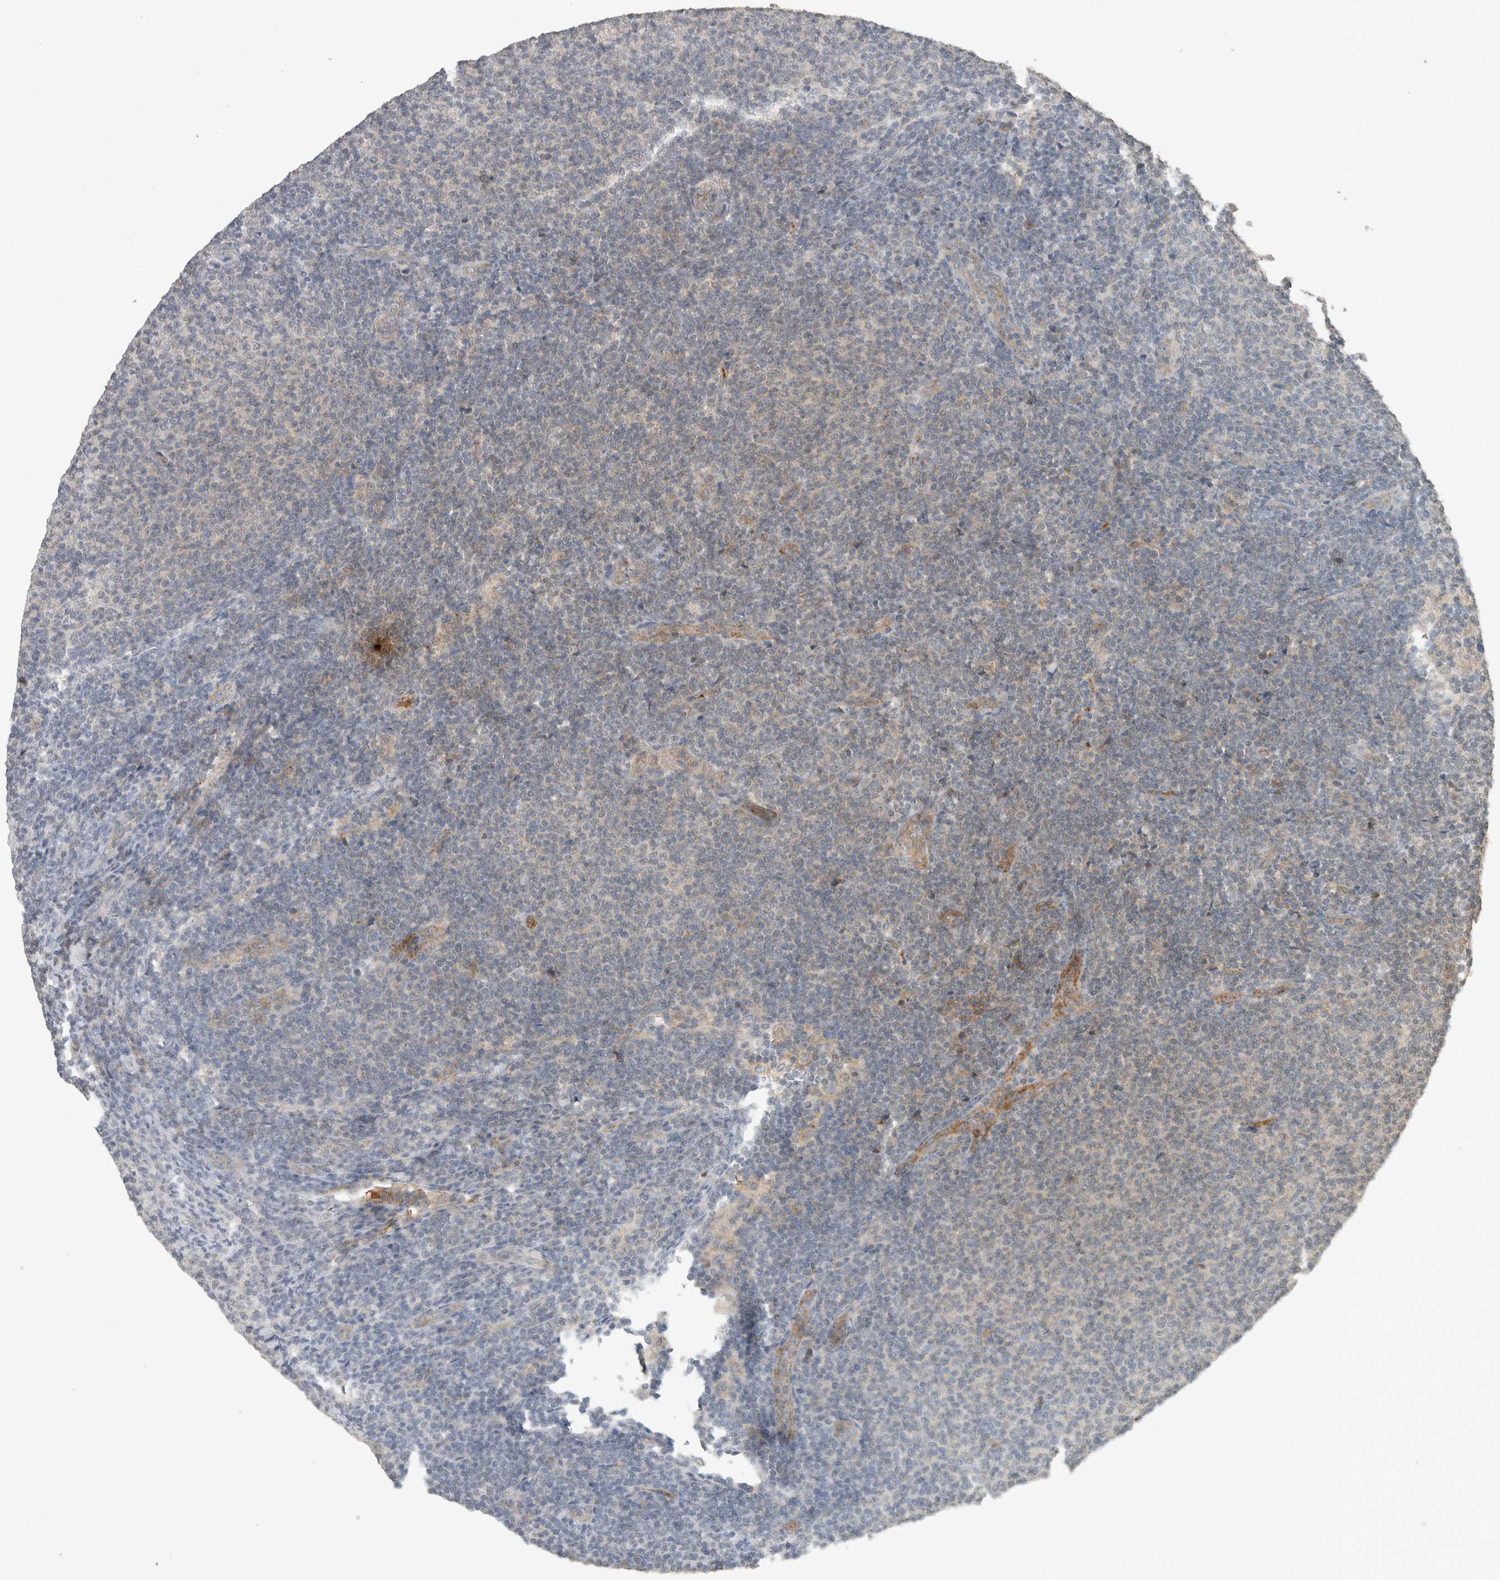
{"staining": {"intensity": "negative", "quantity": "none", "location": "none"}, "tissue": "lymphoma", "cell_type": "Tumor cells", "image_type": "cancer", "snomed": [{"axis": "morphology", "description": "Malignant lymphoma, non-Hodgkin's type, Low grade"}, {"axis": "topography", "description": "Lymph node"}], "caption": "Micrograph shows no significant protein positivity in tumor cells of lymphoma.", "gene": "FAM3A", "patient": {"sex": "male", "age": 66}}